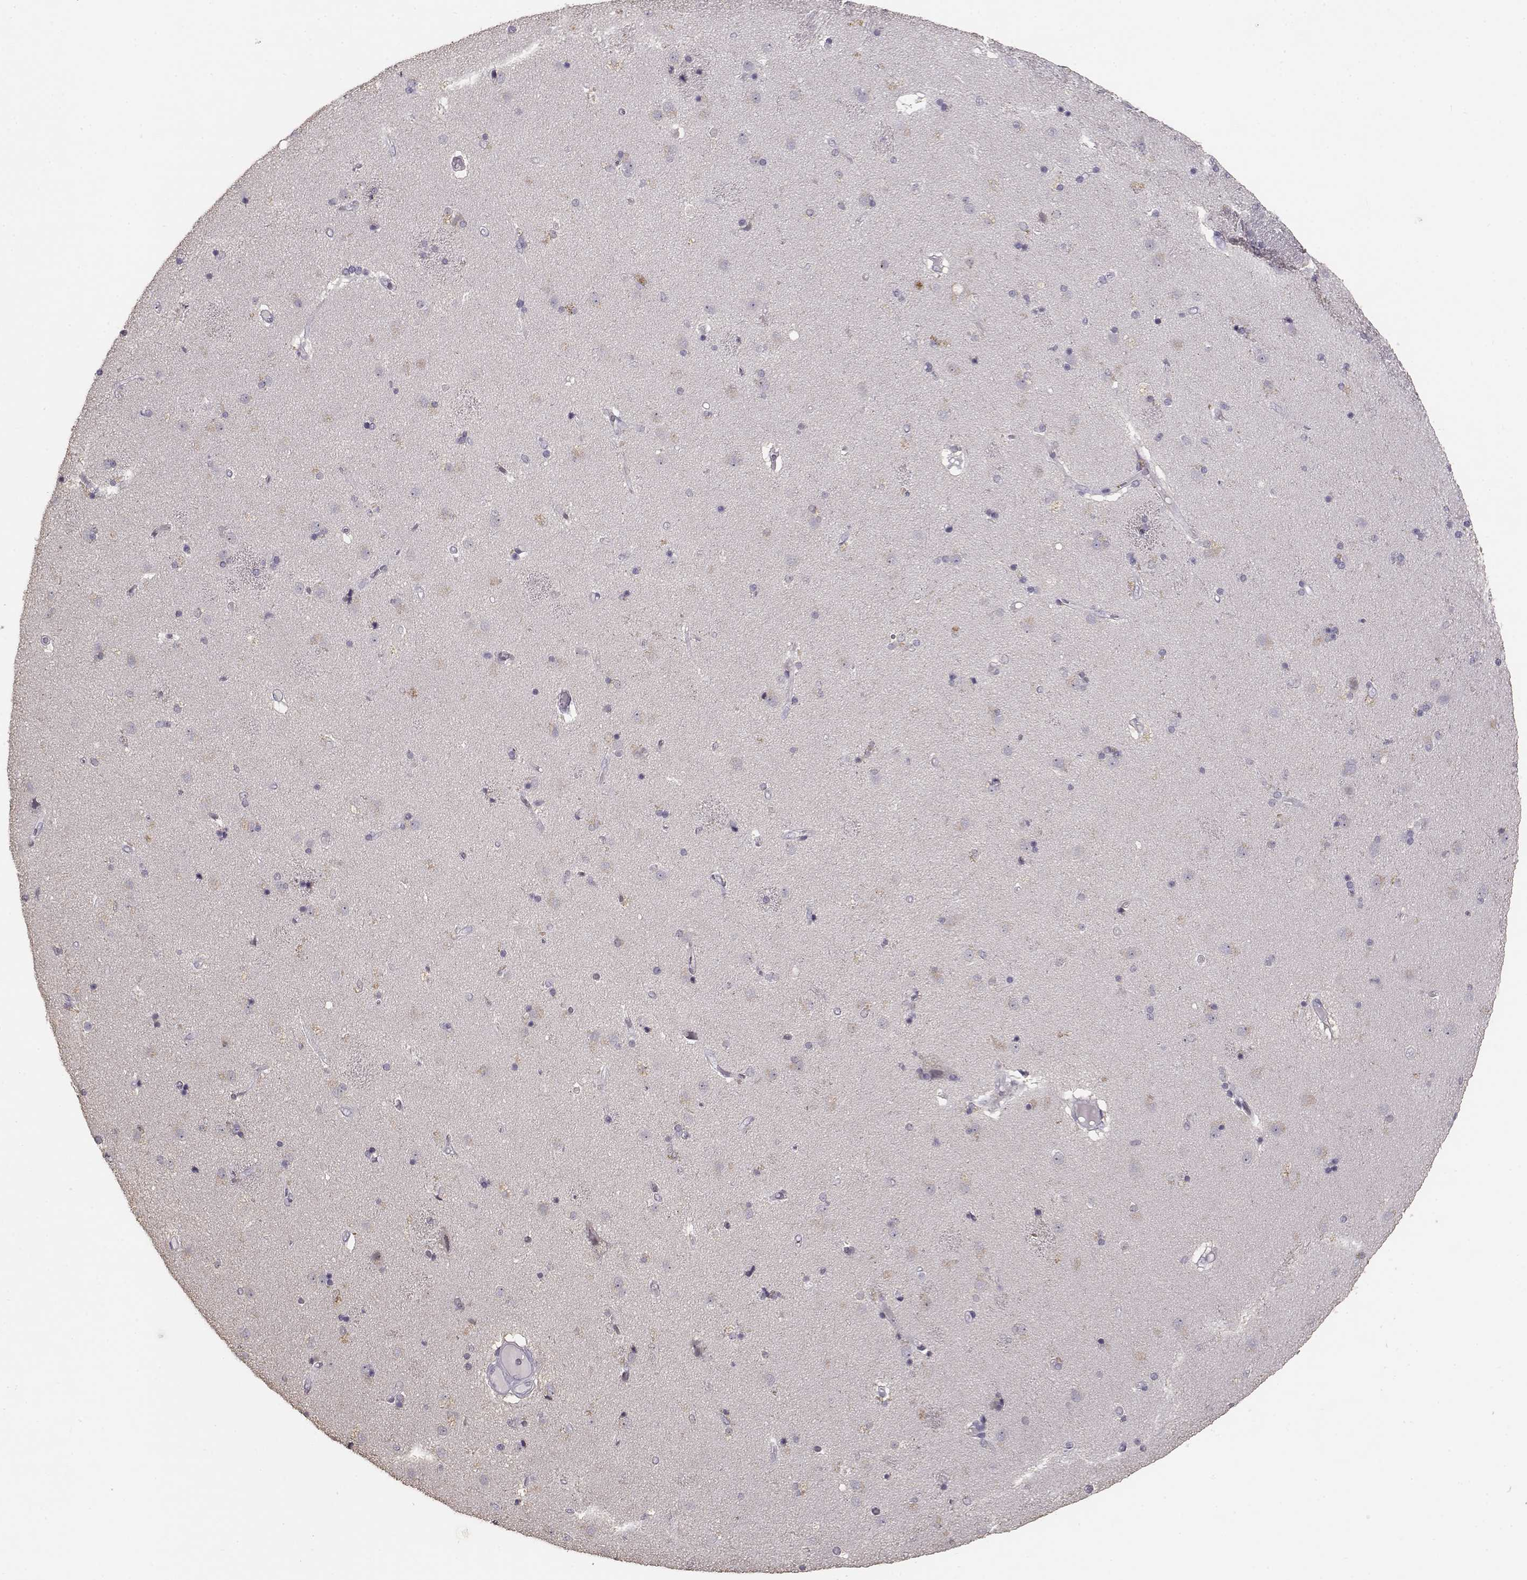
{"staining": {"intensity": "negative", "quantity": "none", "location": "none"}, "tissue": "caudate", "cell_type": "Glial cells", "image_type": "normal", "snomed": [{"axis": "morphology", "description": "Normal tissue, NOS"}, {"axis": "topography", "description": "Lateral ventricle wall"}], "caption": "This is an immunohistochemistry (IHC) histopathology image of benign caudate. There is no staining in glial cells.", "gene": "UROC1", "patient": {"sex": "female", "age": 71}}